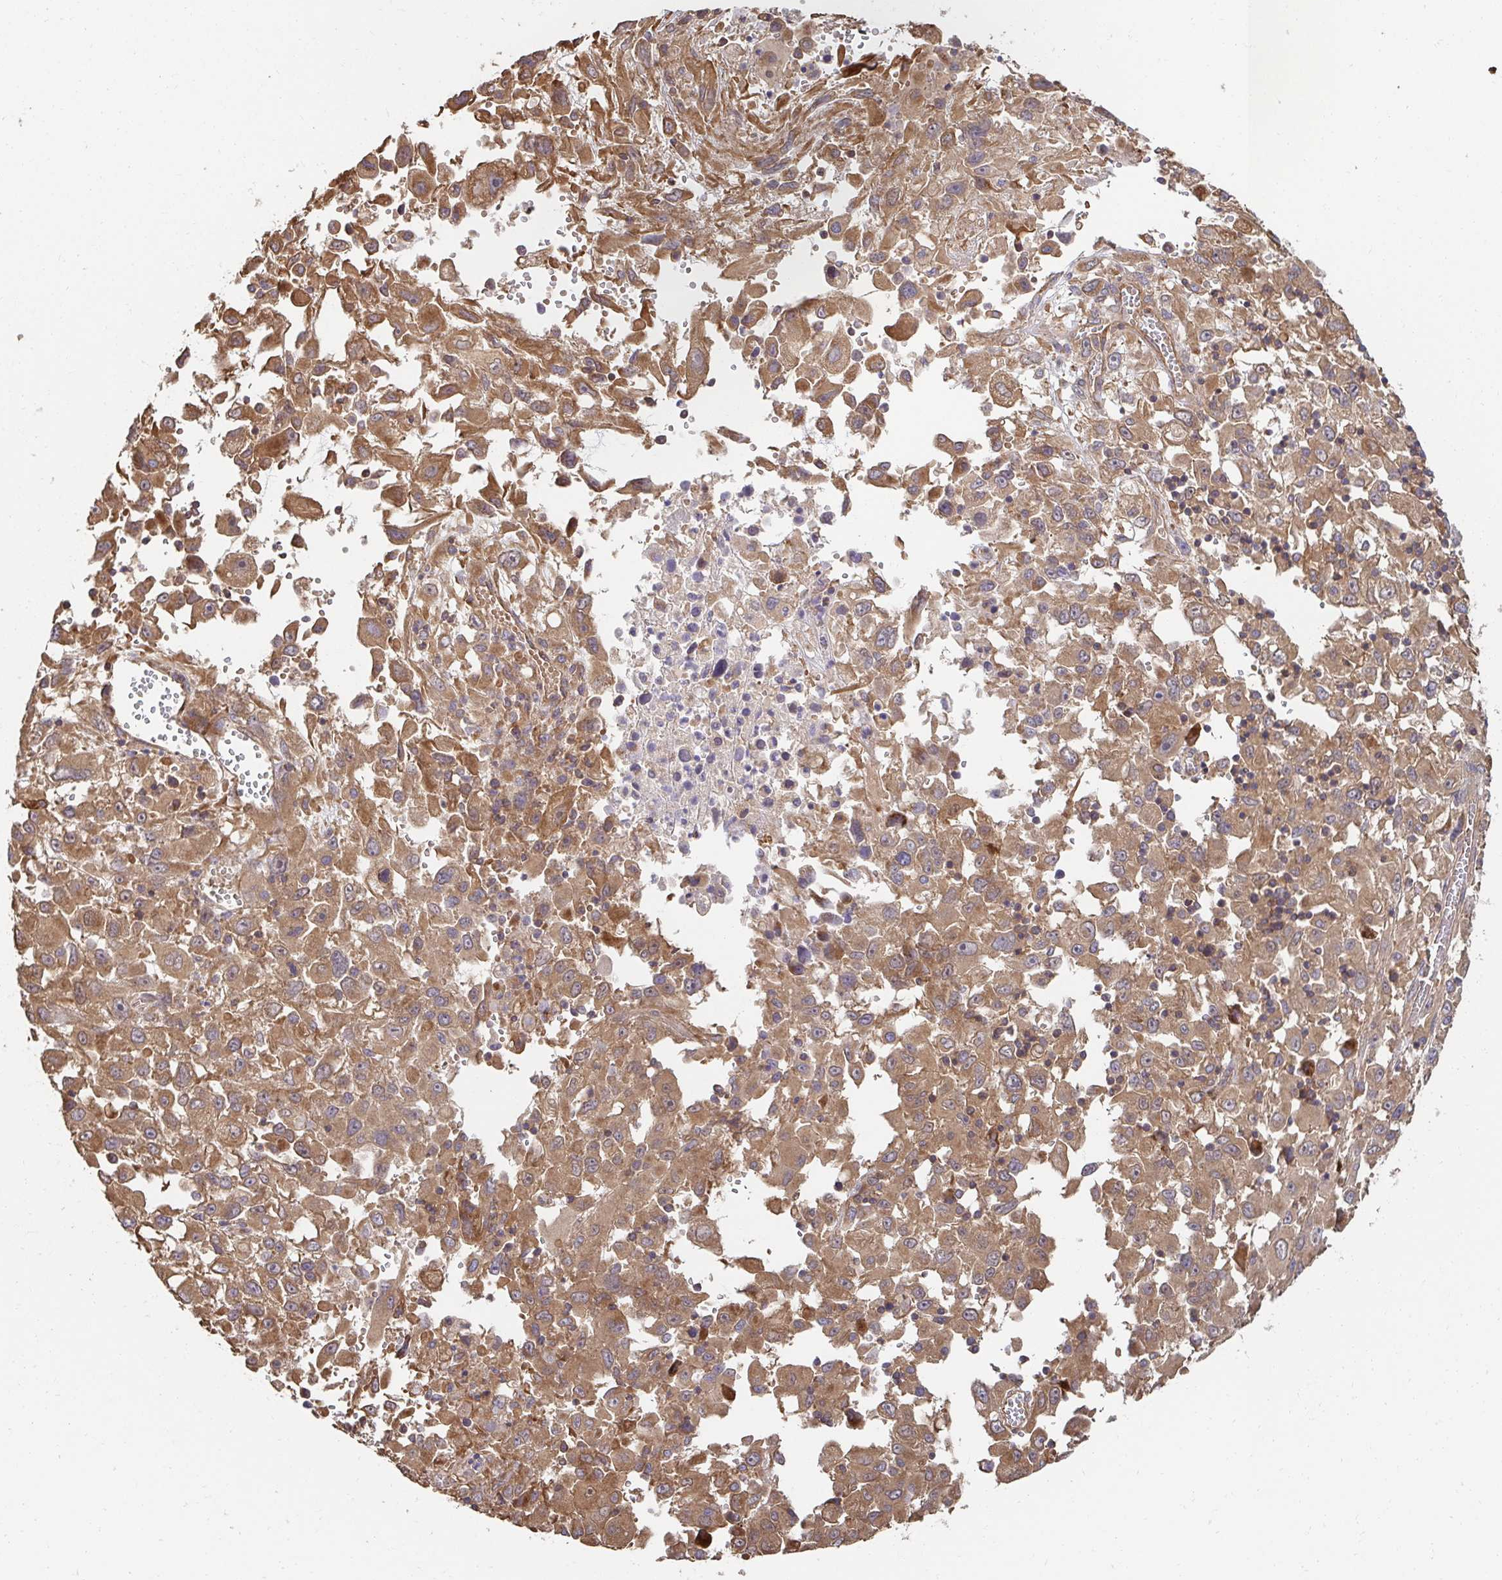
{"staining": {"intensity": "moderate", "quantity": ">75%", "location": "cytoplasmic/membranous"}, "tissue": "melanoma", "cell_type": "Tumor cells", "image_type": "cancer", "snomed": [{"axis": "morphology", "description": "Malignant melanoma, Metastatic site"}, {"axis": "topography", "description": "Soft tissue"}], "caption": "Immunohistochemical staining of melanoma displays medium levels of moderate cytoplasmic/membranous positivity in approximately >75% of tumor cells. The staining was performed using DAB (3,3'-diaminobenzidine), with brown indicating positive protein expression. Nuclei are stained blue with hematoxylin.", "gene": "APBB1", "patient": {"sex": "male", "age": 50}}